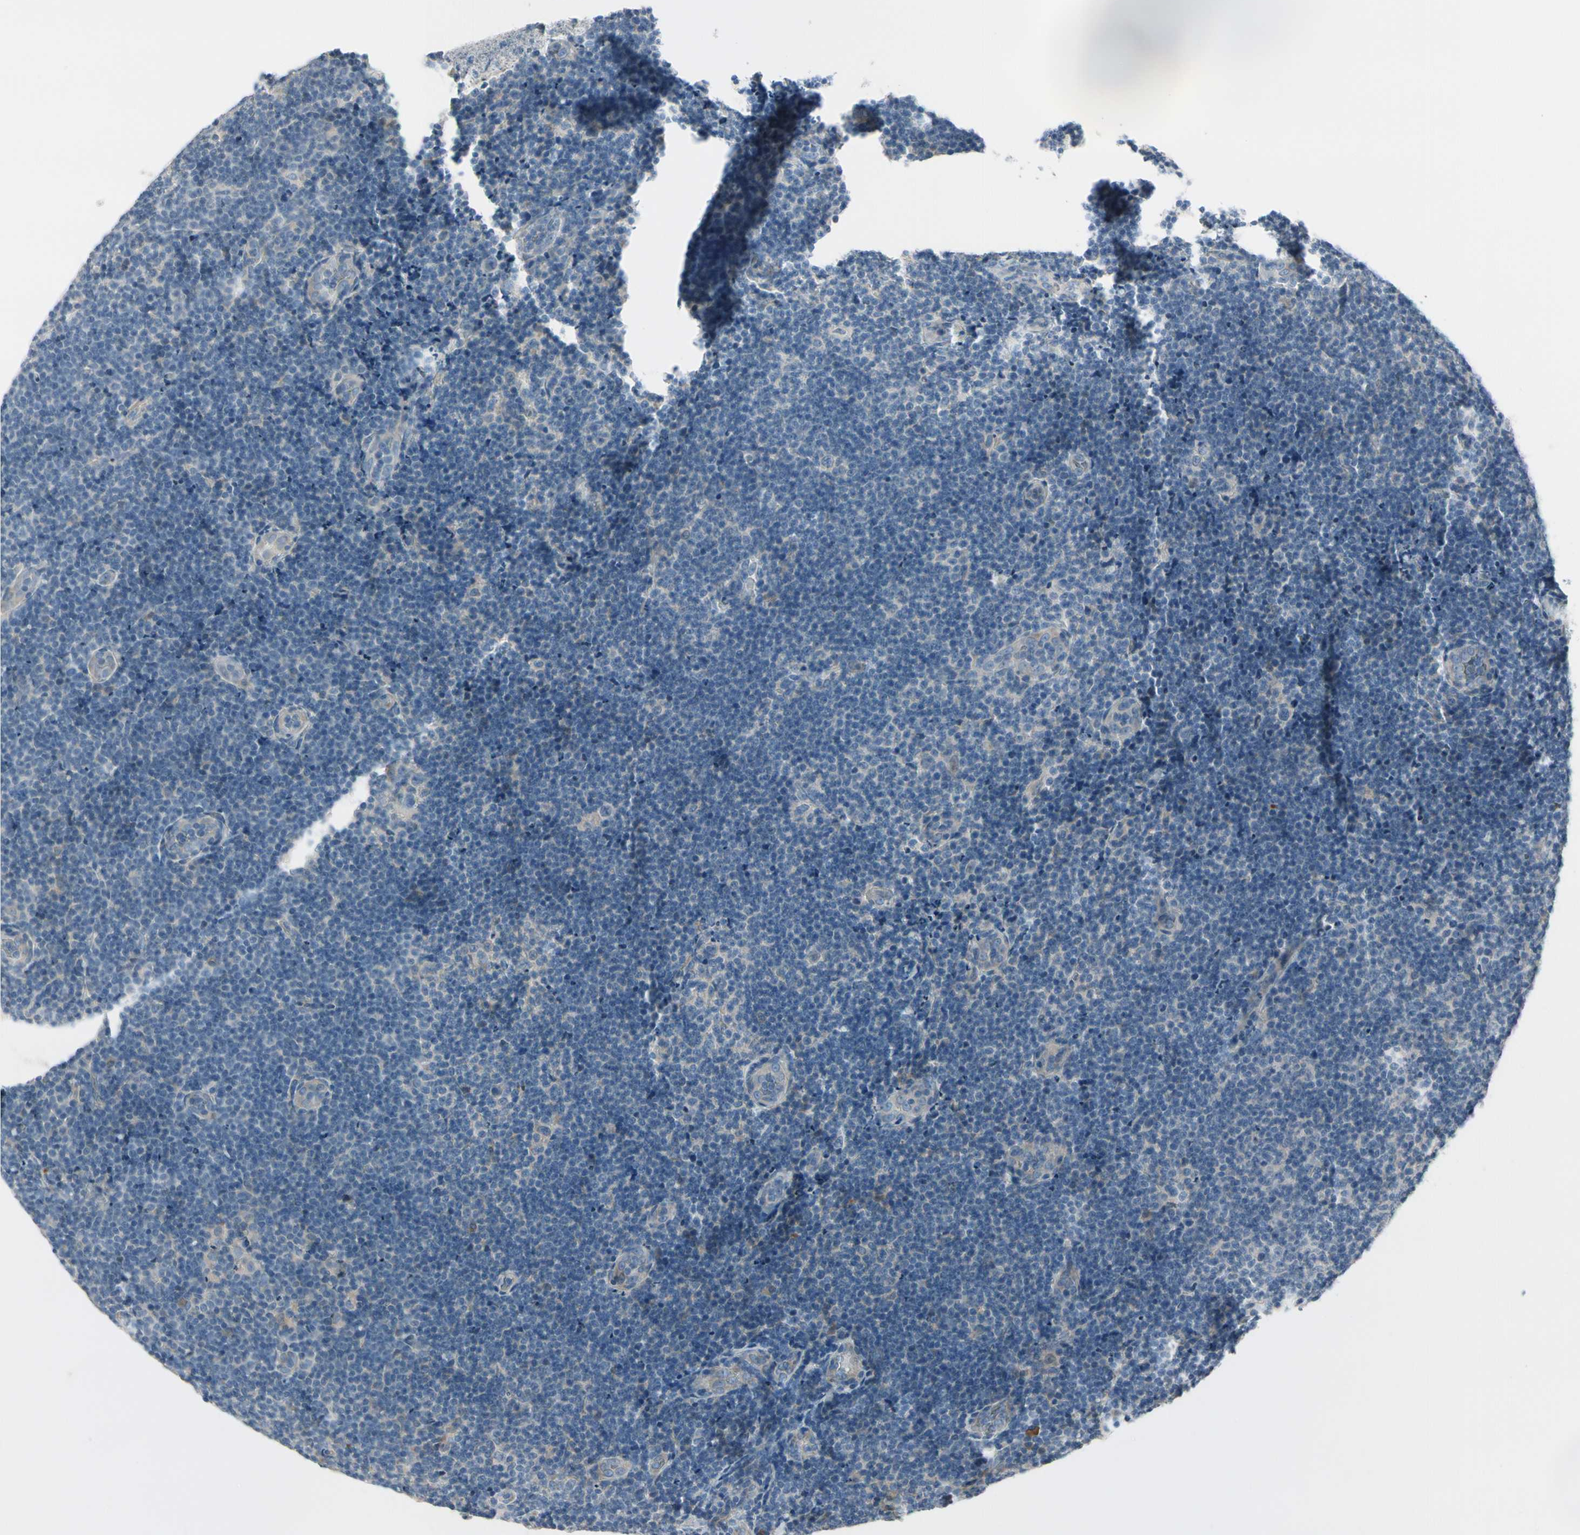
{"staining": {"intensity": "negative", "quantity": "none", "location": "none"}, "tissue": "lymphoma", "cell_type": "Tumor cells", "image_type": "cancer", "snomed": [{"axis": "morphology", "description": "Malignant lymphoma, non-Hodgkin's type, Low grade"}, {"axis": "topography", "description": "Lymph node"}], "caption": "An immunohistochemistry (IHC) image of lymphoma is shown. There is no staining in tumor cells of lymphoma.", "gene": "CYP2E1", "patient": {"sex": "male", "age": 83}}